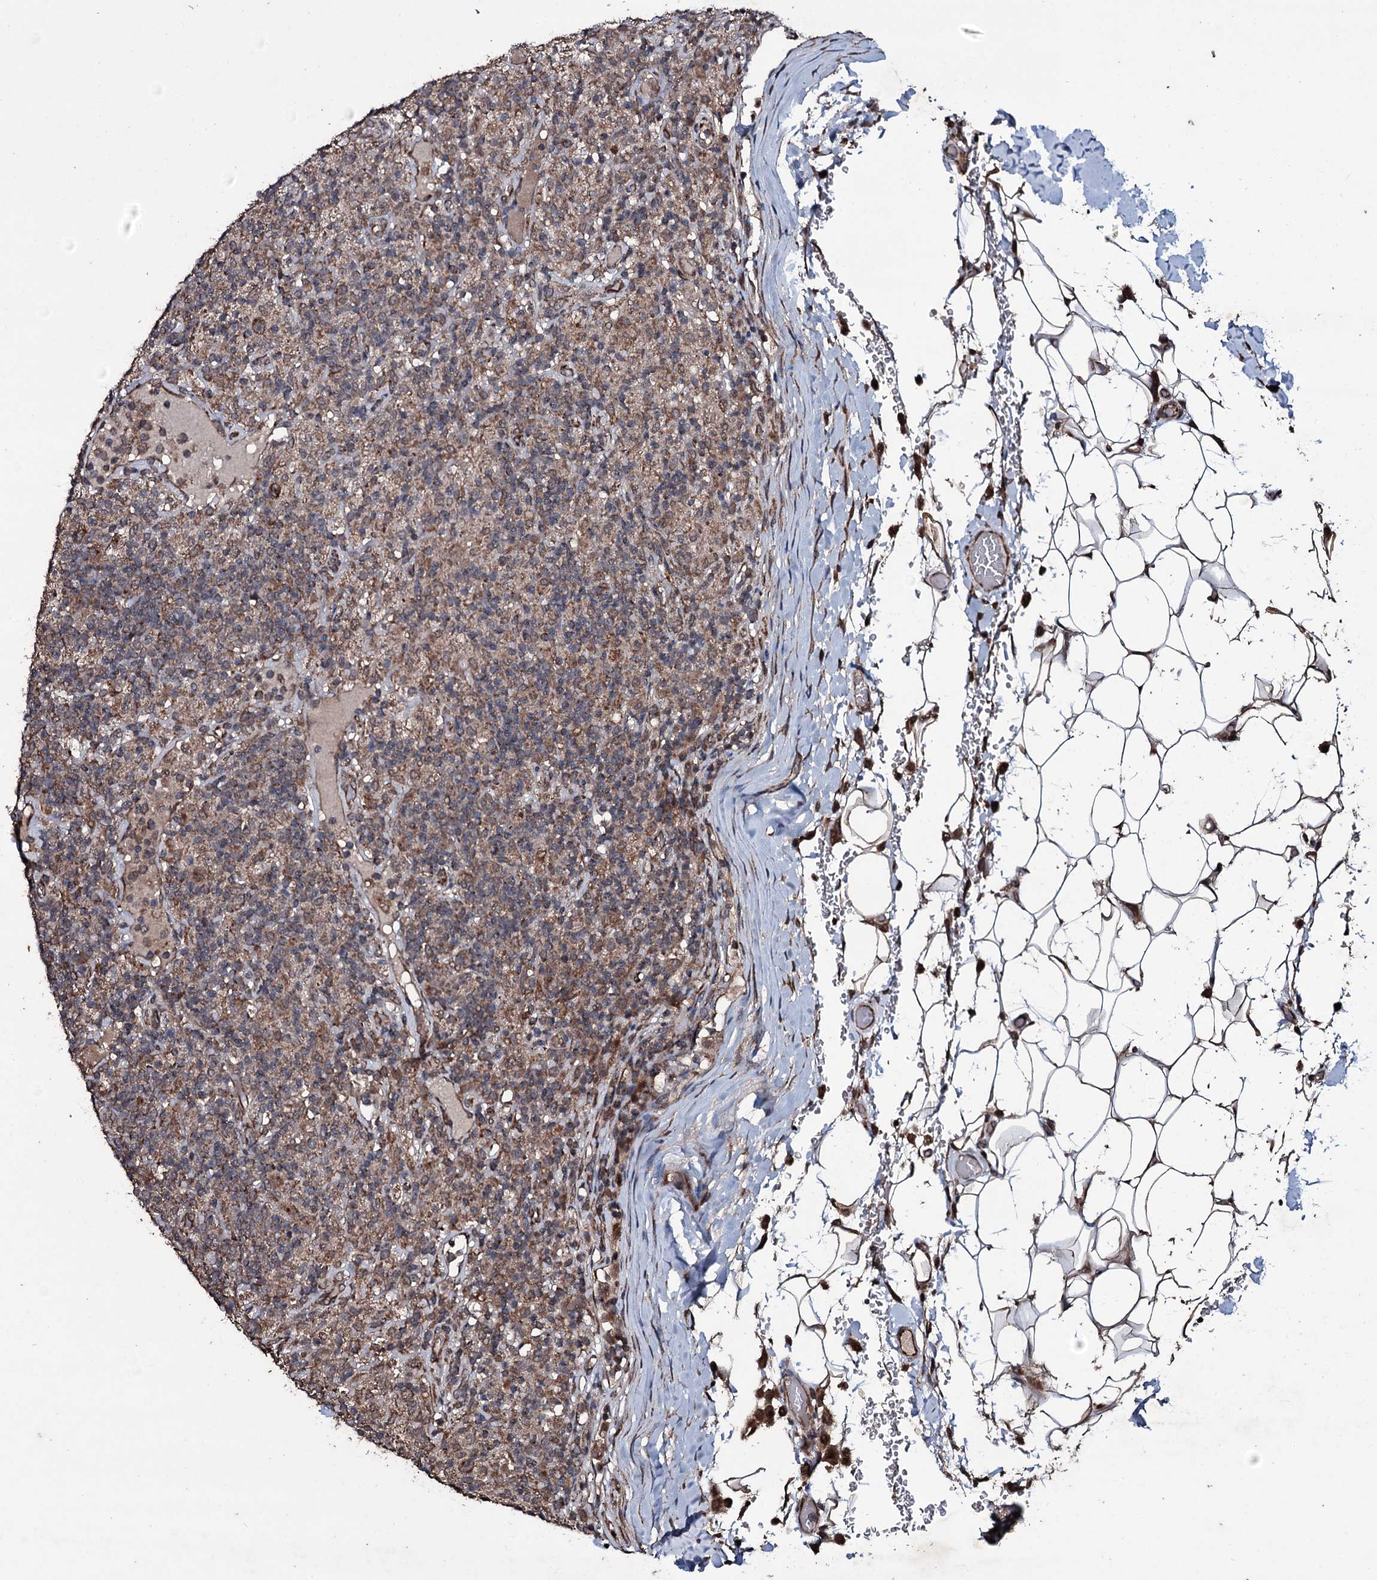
{"staining": {"intensity": "moderate", "quantity": ">75%", "location": "cytoplasmic/membranous"}, "tissue": "lymphoma", "cell_type": "Tumor cells", "image_type": "cancer", "snomed": [{"axis": "morphology", "description": "Hodgkin's disease, NOS"}, {"axis": "topography", "description": "Lymph node"}], "caption": "Lymphoma was stained to show a protein in brown. There is medium levels of moderate cytoplasmic/membranous expression in about >75% of tumor cells.", "gene": "MRPS31", "patient": {"sex": "male", "age": 70}}